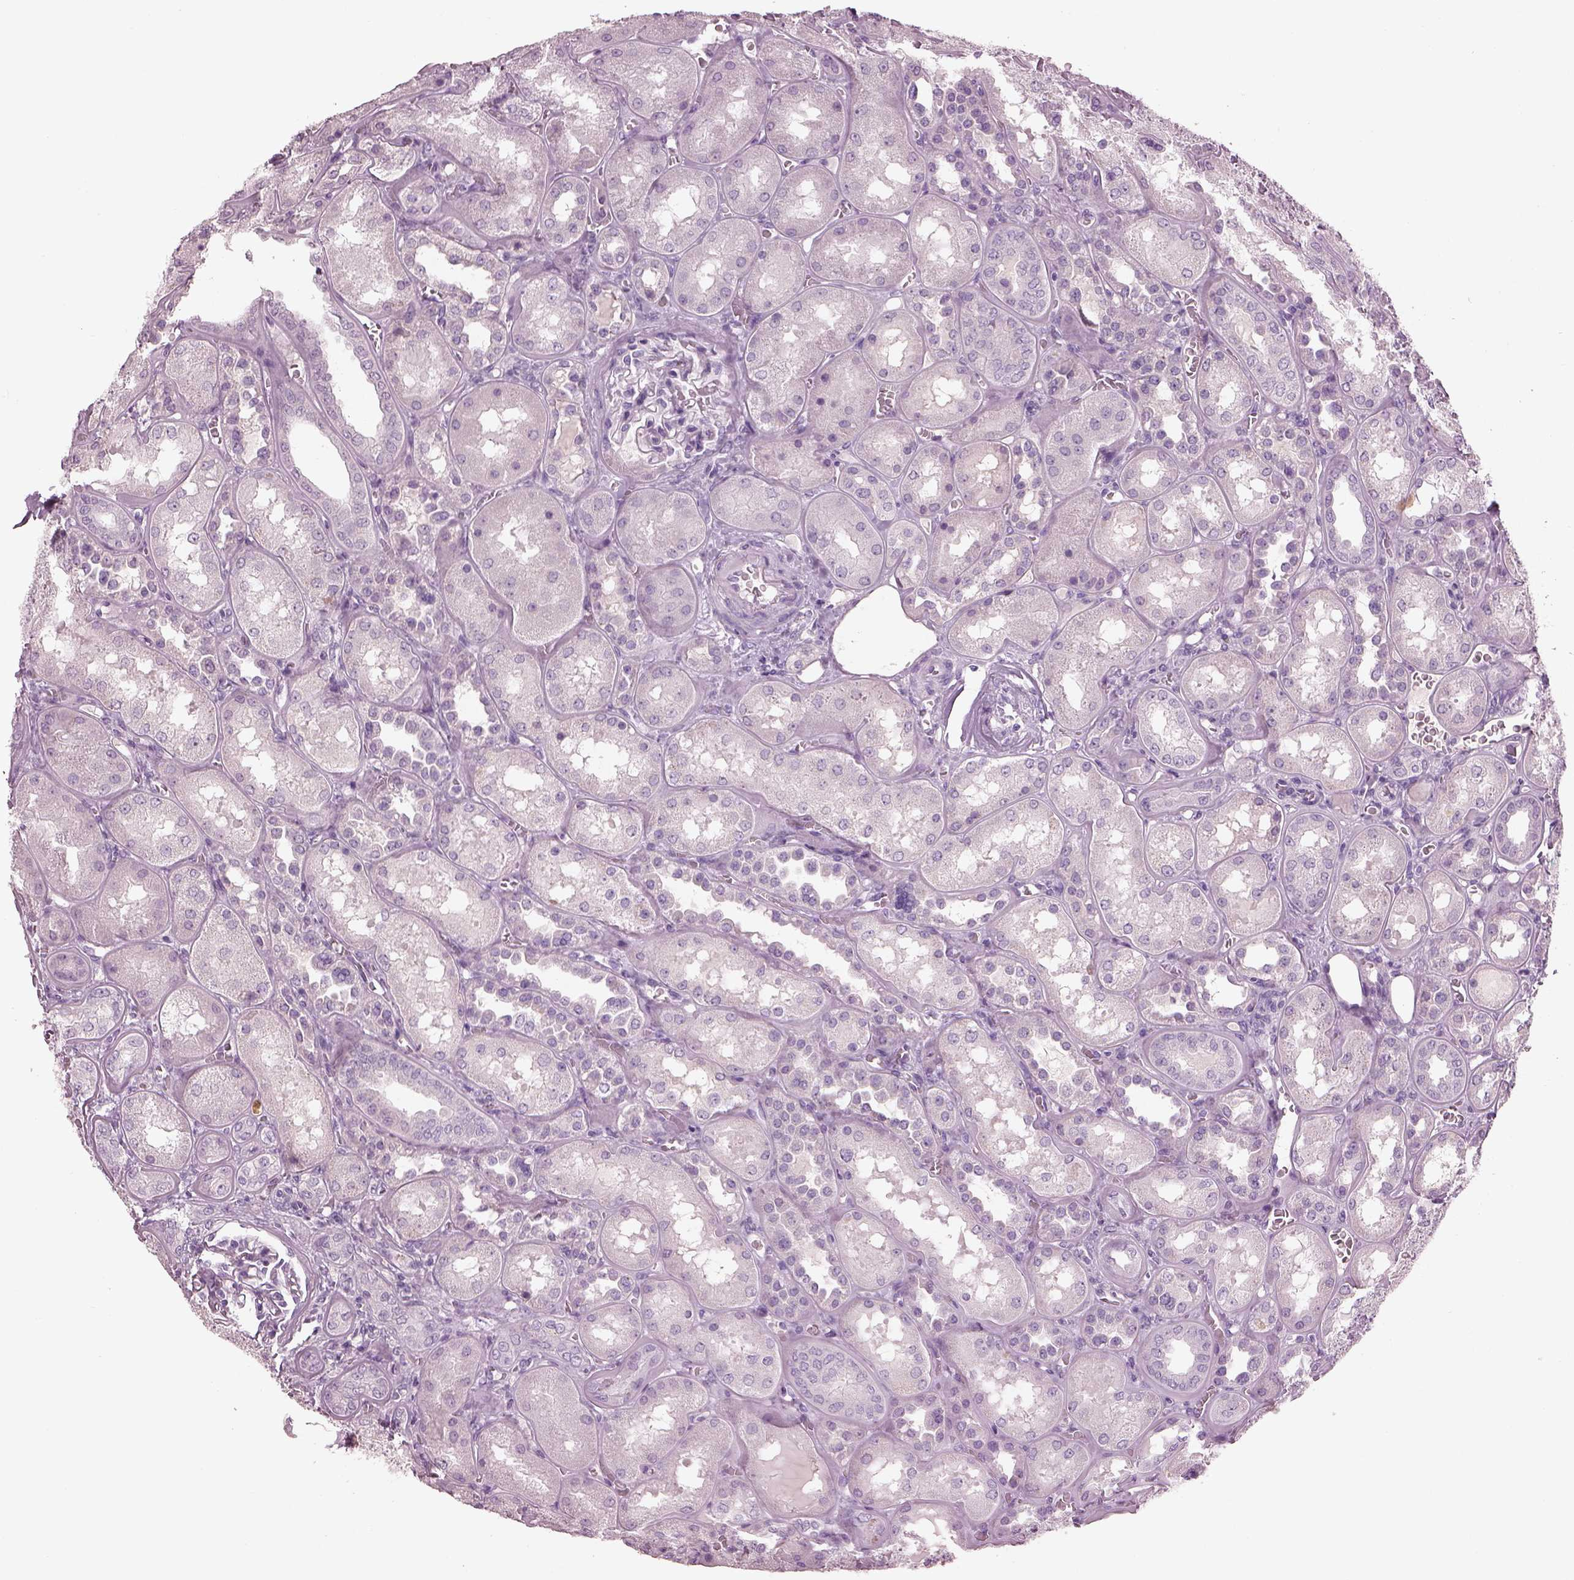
{"staining": {"intensity": "negative", "quantity": "none", "location": "none"}, "tissue": "kidney", "cell_type": "Cells in glomeruli", "image_type": "normal", "snomed": [{"axis": "morphology", "description": "Normal tissue, NOS"}, {"axis": "topography", "description": "Kidney"}], "caption": "High power microscopy photomicrograph of an immunohistochemistry (IHC) photomicrograph of normal kidney, revealing no significant staining in cells in glomeruli.", "gene": "PACRG", "patient": {"sex": "male", "age": 73}}